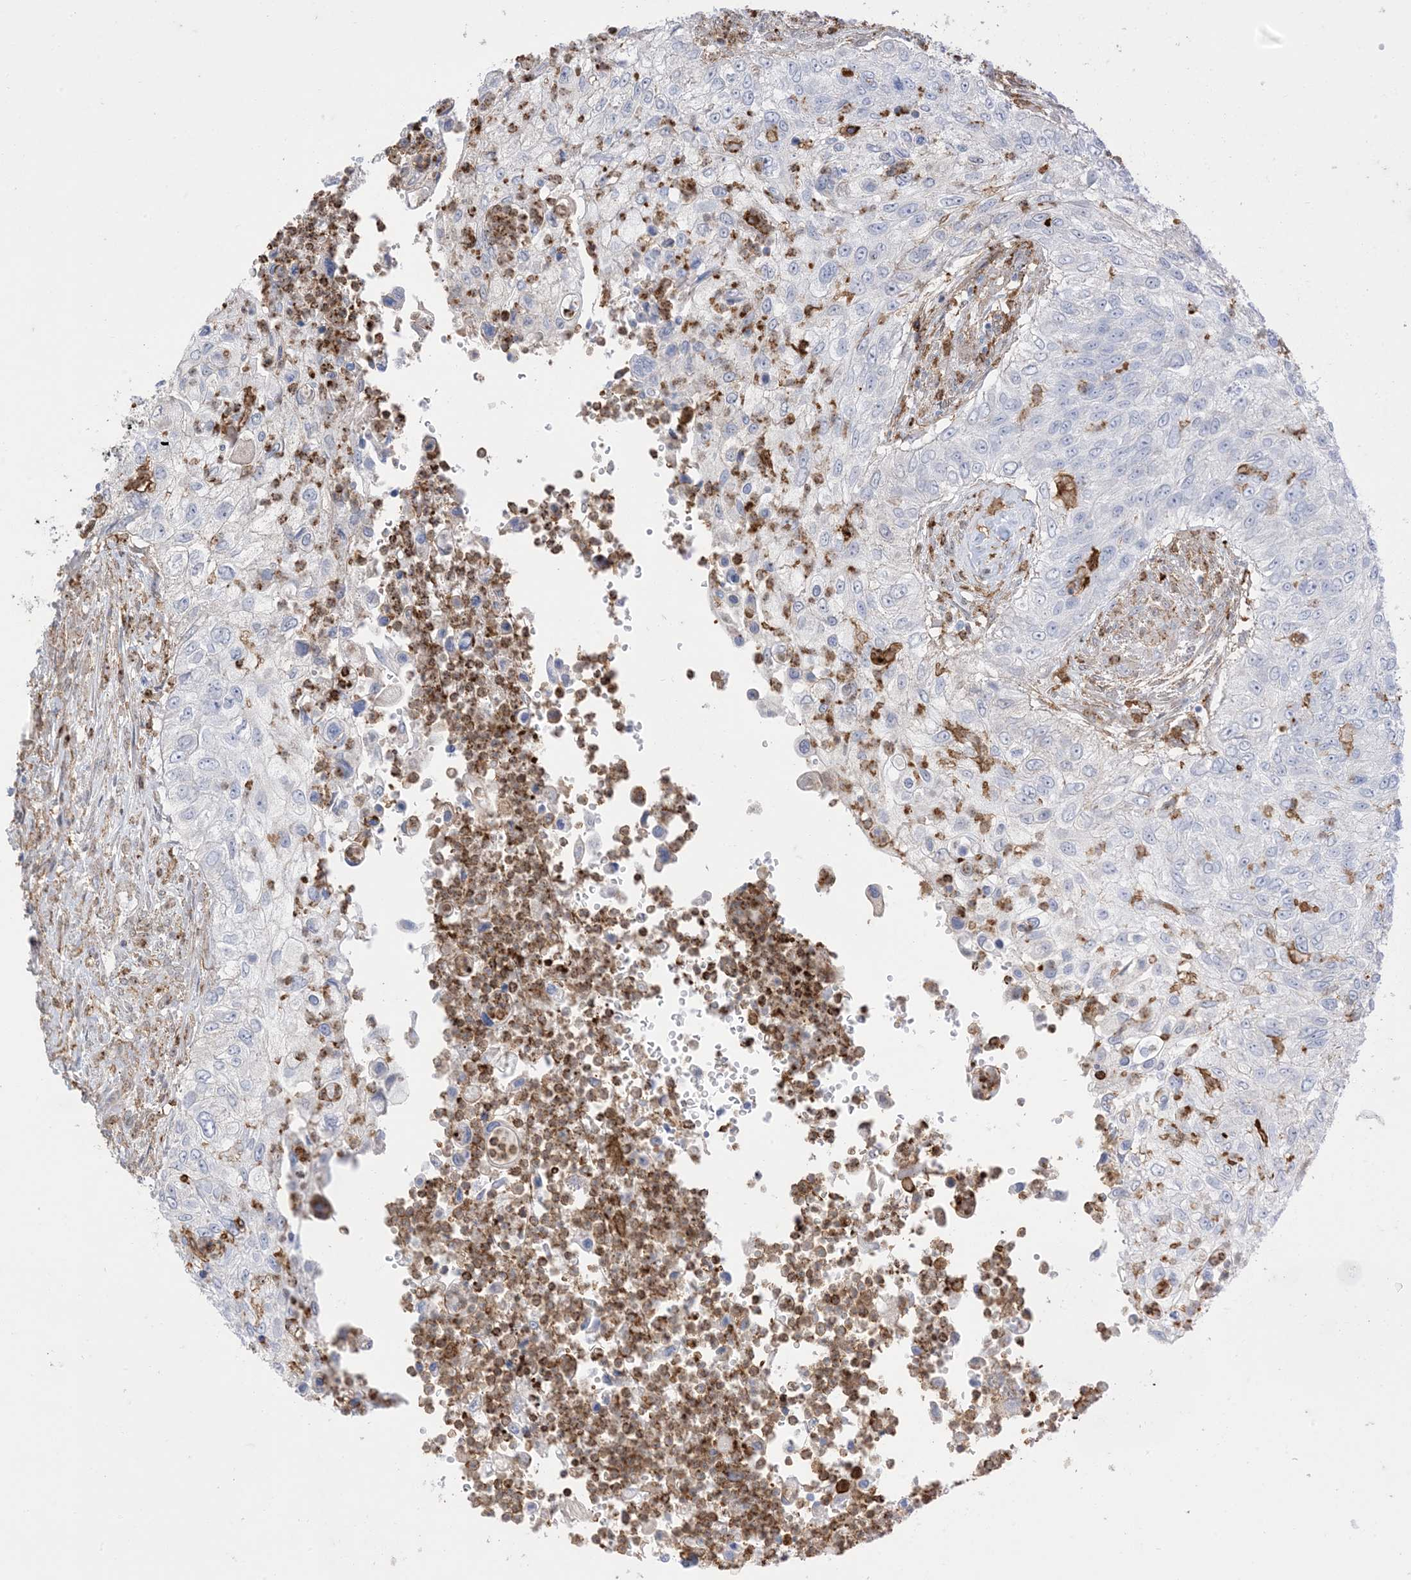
{"staining": {"intensity": "negative", "quantity": "none", "location": "none"}, "tissue": "urothelial cancer", "cell_type": "Tumor cells", "image_type": "cancer", "snomed": [{"axis": "morphology", "description": "Urothelial carcinoma, High grade"}, {"axis": "topography", "description": "Urinary bladder"}], "caption": "Micrograph shows no significant protein positivity in tumor cells of urothelial cancer.", "gene": "GSN", "patient": {"sex": "female", "age": 60}}